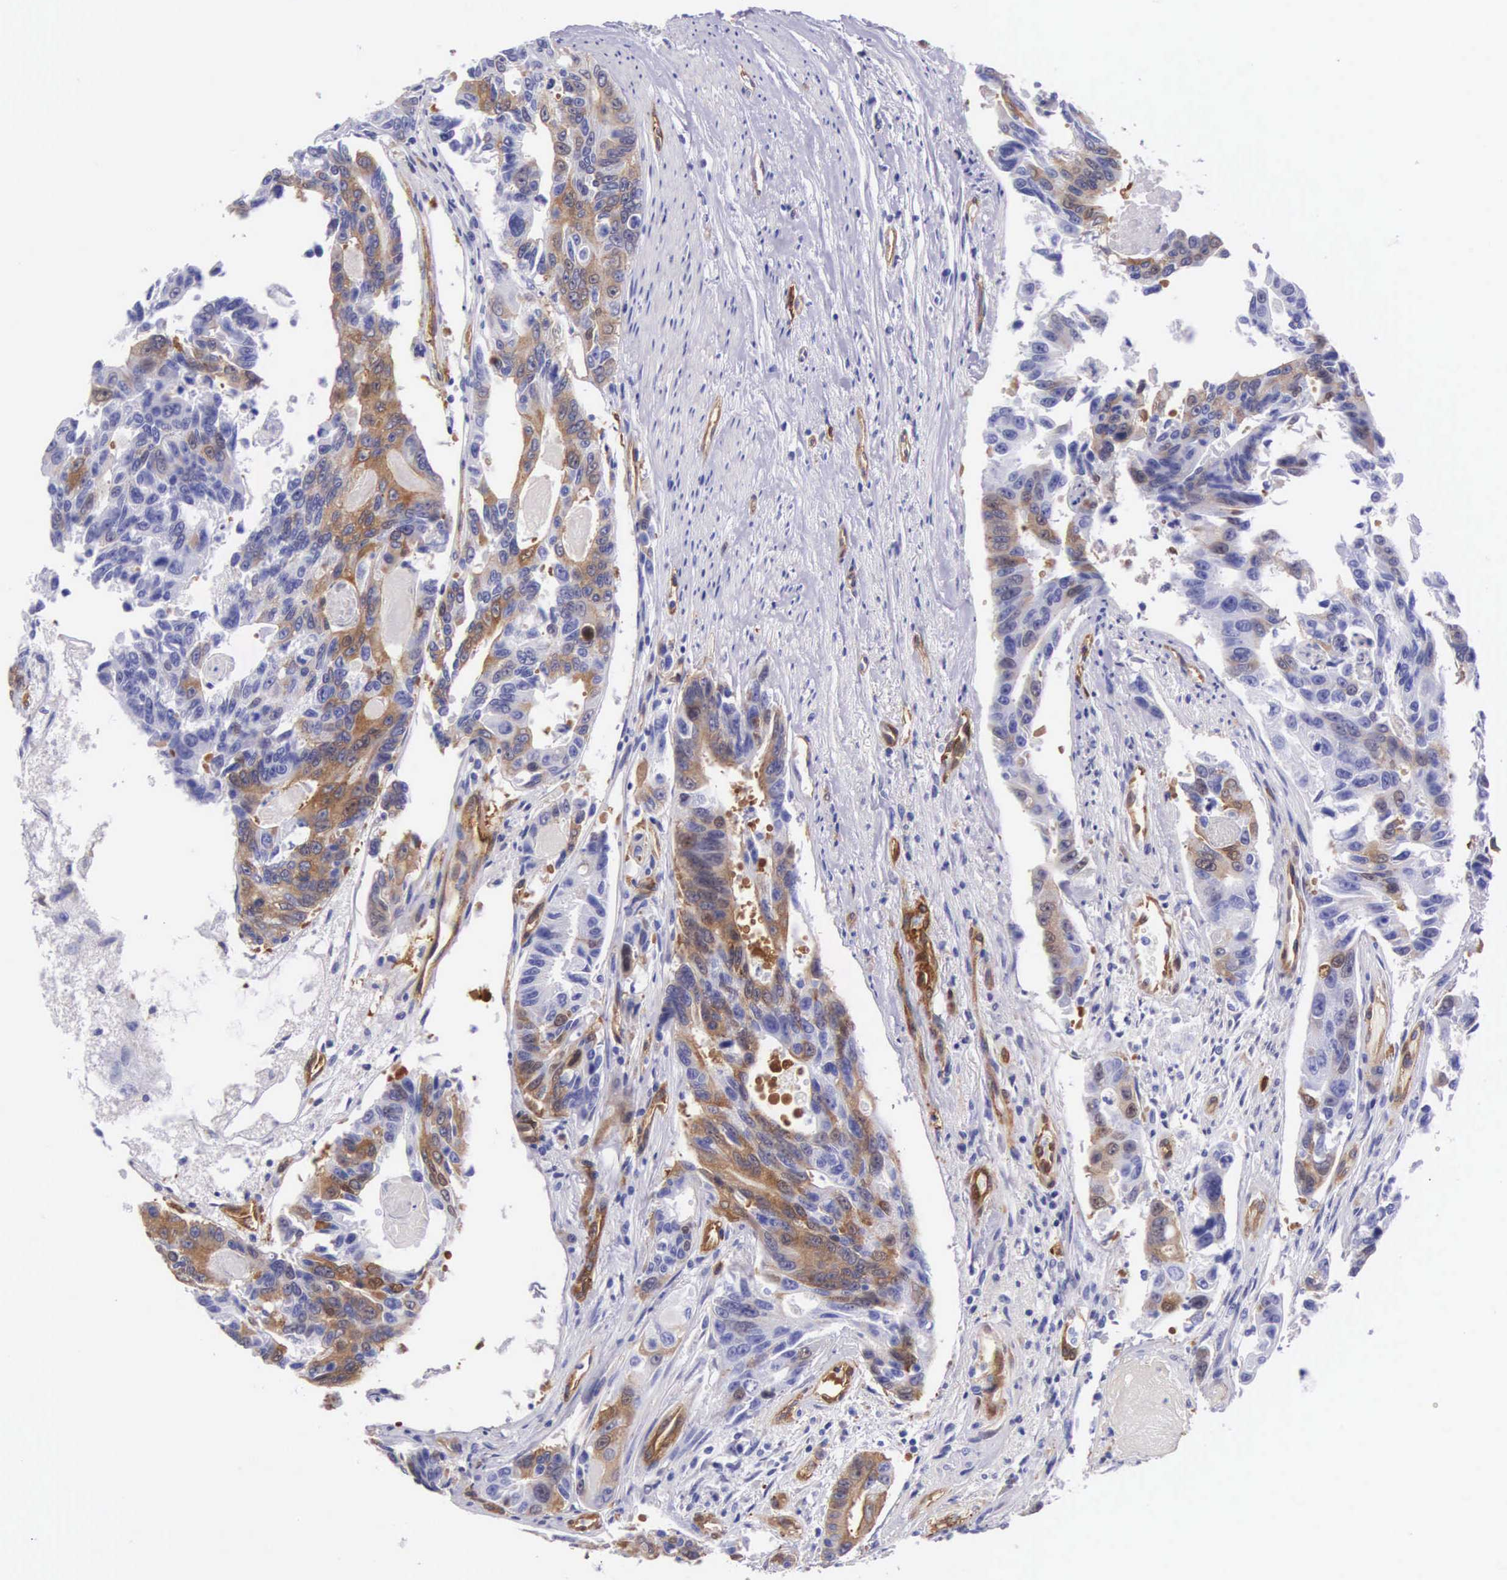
{"staining": {"intensity": "moderate", "quantity": "25%-75%", "location": "cytoplasmic/membranous"}, "tissue": "colorectal cancer", "cell_type": "Tumor cells", "image_type": "cancer", "snomed": [{"axis": "morphology", "description": "Adenocarcinoma, NOS"}, {"axis": "topography", "description": "Colon"}], "caption": "Approximately 25%-75% of tumor cells in adenocarcinoma (colorectal) display moderate cytoplasmic/membranous protein staining as visualized by brown immunohistochemical staining.", "gene": "BCAR1", "patient": {"sex": "female", "age": 86}}